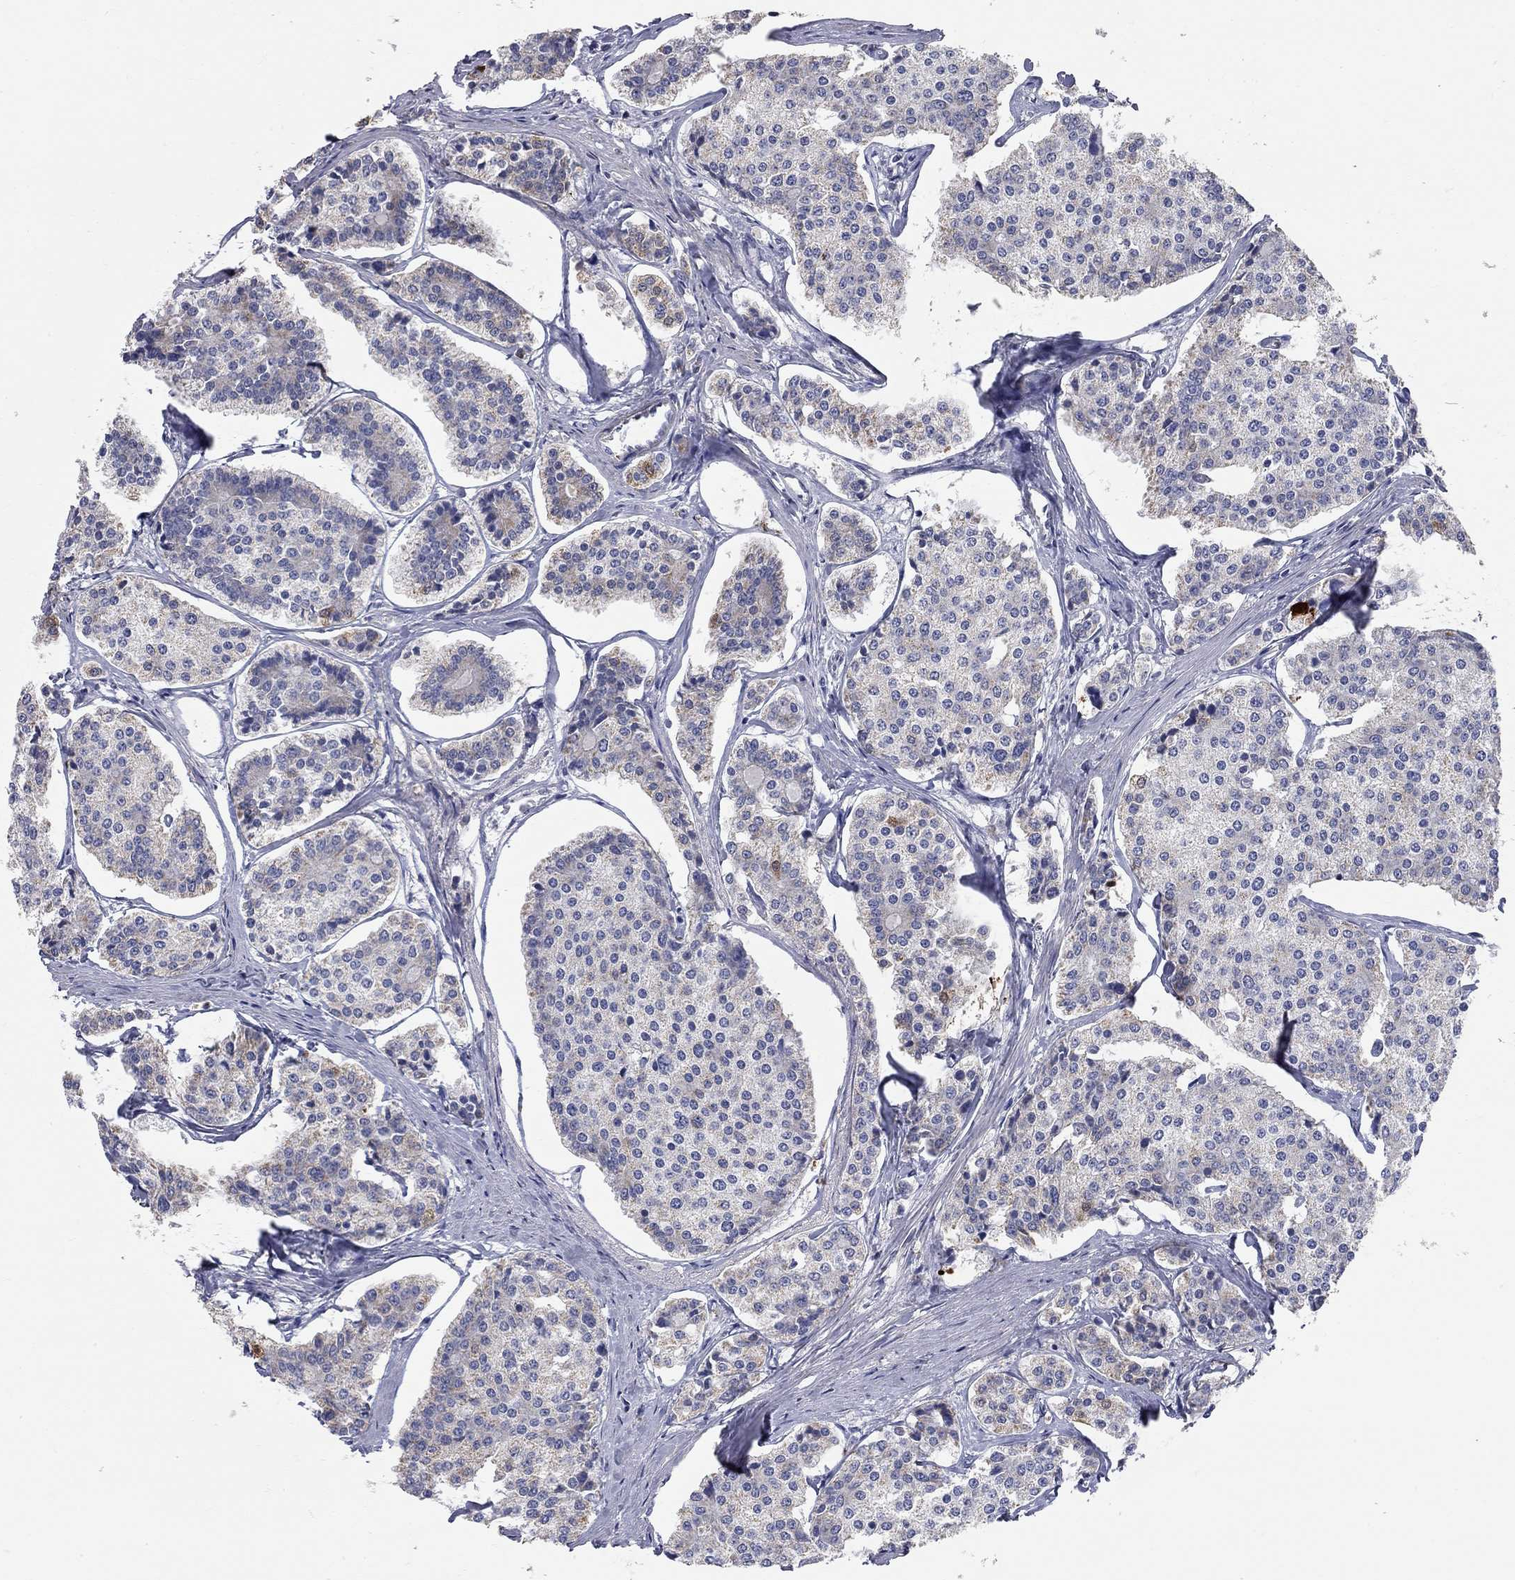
{"staining": {"intensity": "moderate", "quantity": "<25%", "location": "cytoplasmic/membranous"}, "tissue": "carcinoid", "cell_type": "Tumor cells", "image_type": "cancer", "snomed": [{"axis": "morphology", "description": "Carcinoid, malignant, NOS"}, {"axis": "topography", "description": "Small intestine"}], "caption": "Moderate cytoplasmic/membranous protein positivity is identified in about <25% of tumor cells in malignant carcinoid. The protein is stained brown, and the nuclei are stained in blue (DAB IHC with brightfield microscopy, high magnification).", "gene": "CFAP161", "patient": {"sex": "female", "age": 65}}